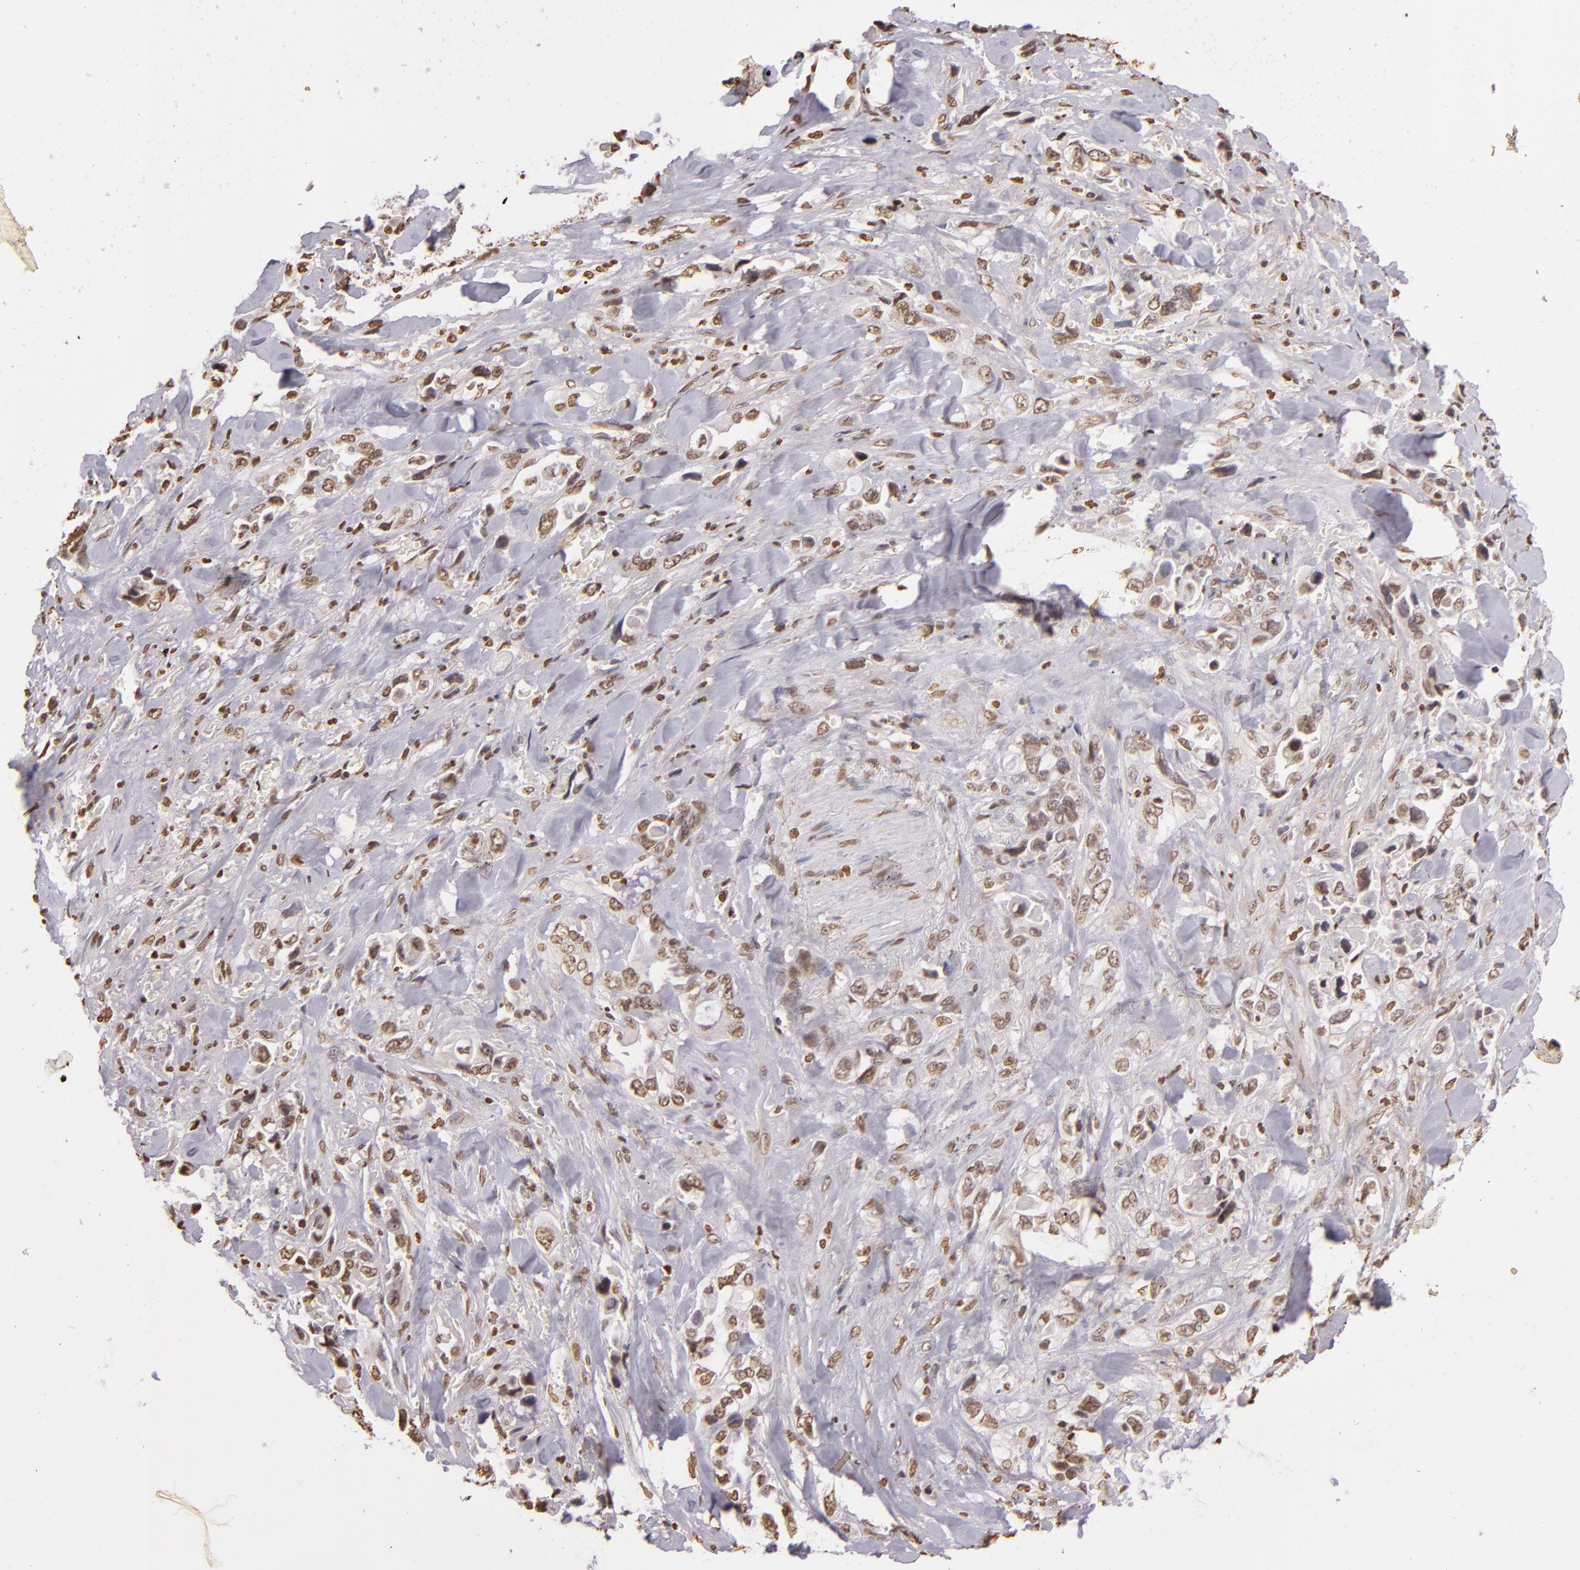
{"staining": {"intensity": "weak", "quantity": ">75%", "location": "nuclear"}, "tissue": "pancreatic cancer", "cell_type": "Tumor cells", "image_type": "cancer", "snomed": [{"axis": "morphology", "description": "Adenocarcinoma, NOS"}, {"axis": "topography", "description": "Pancreas"}], "caption": "Immunohistochemical staining of human pancreatic cancer (adenocarcinoma) demonstrates low levels of weak nuclear protein positivity in about >75% of tumor cells.", "gene": "THRB", "patient": {"sex": "male", "age": 69}}